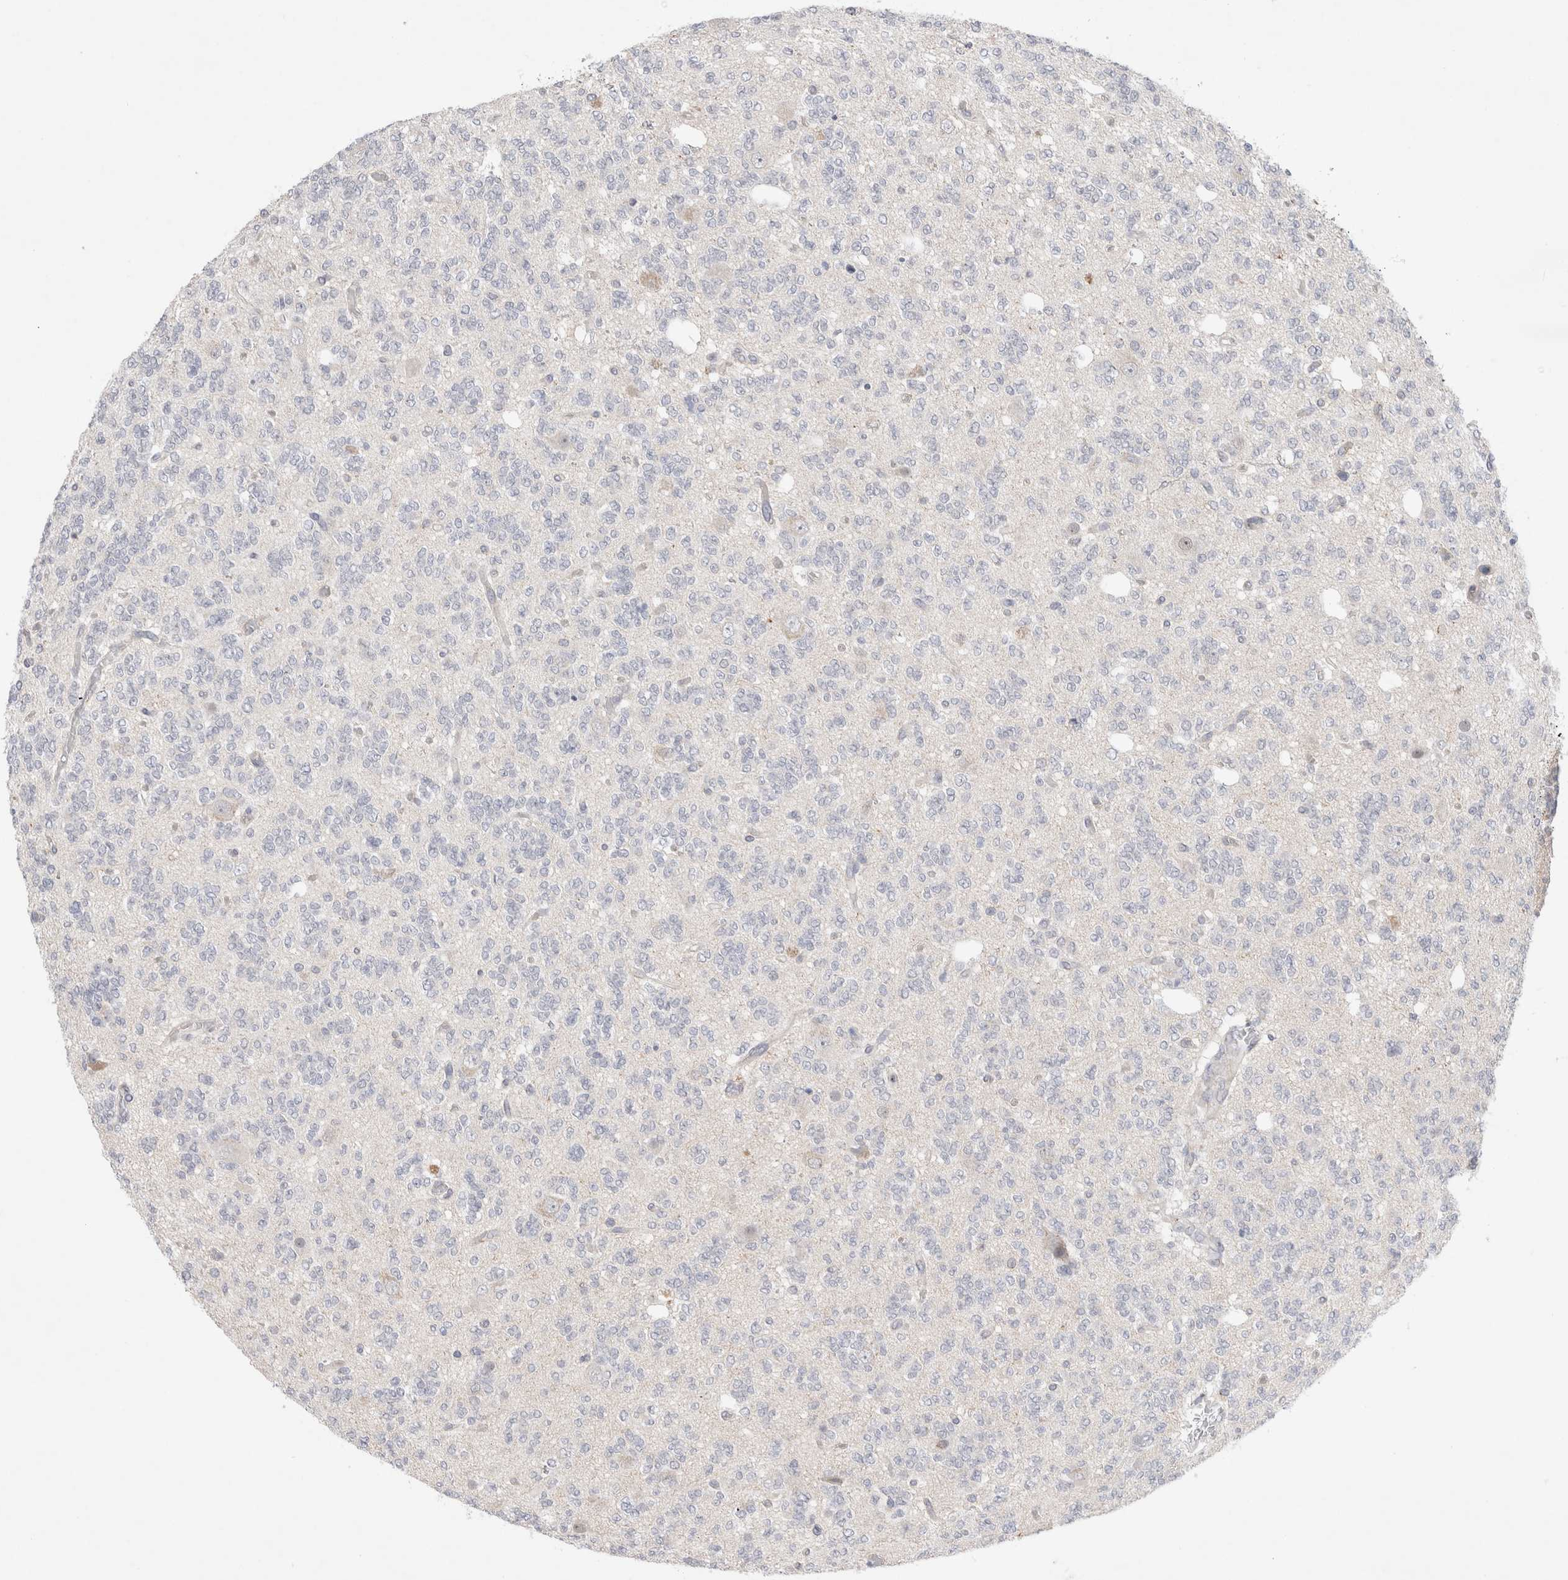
{"staining": {"intensity": "negative", "quantity": "none", "location": "none"}, "tissue": "glioma", "cell_type": "Tumor cells", "image_type": "cancer", "snomed": [{"axis": "morphology", "description": "Glioma, malignant, Low grade"}, {"axis": "topography", "description": "Brain"}], "caption": "An IHC photomicrograph of glioma is shown. There is no staining in tumor cells of glioma. (Immunohistochemistry, brightfield microscopy, high magnification).", "gene": "BICD2", "patient": {"sex": "male", "age": 38}}